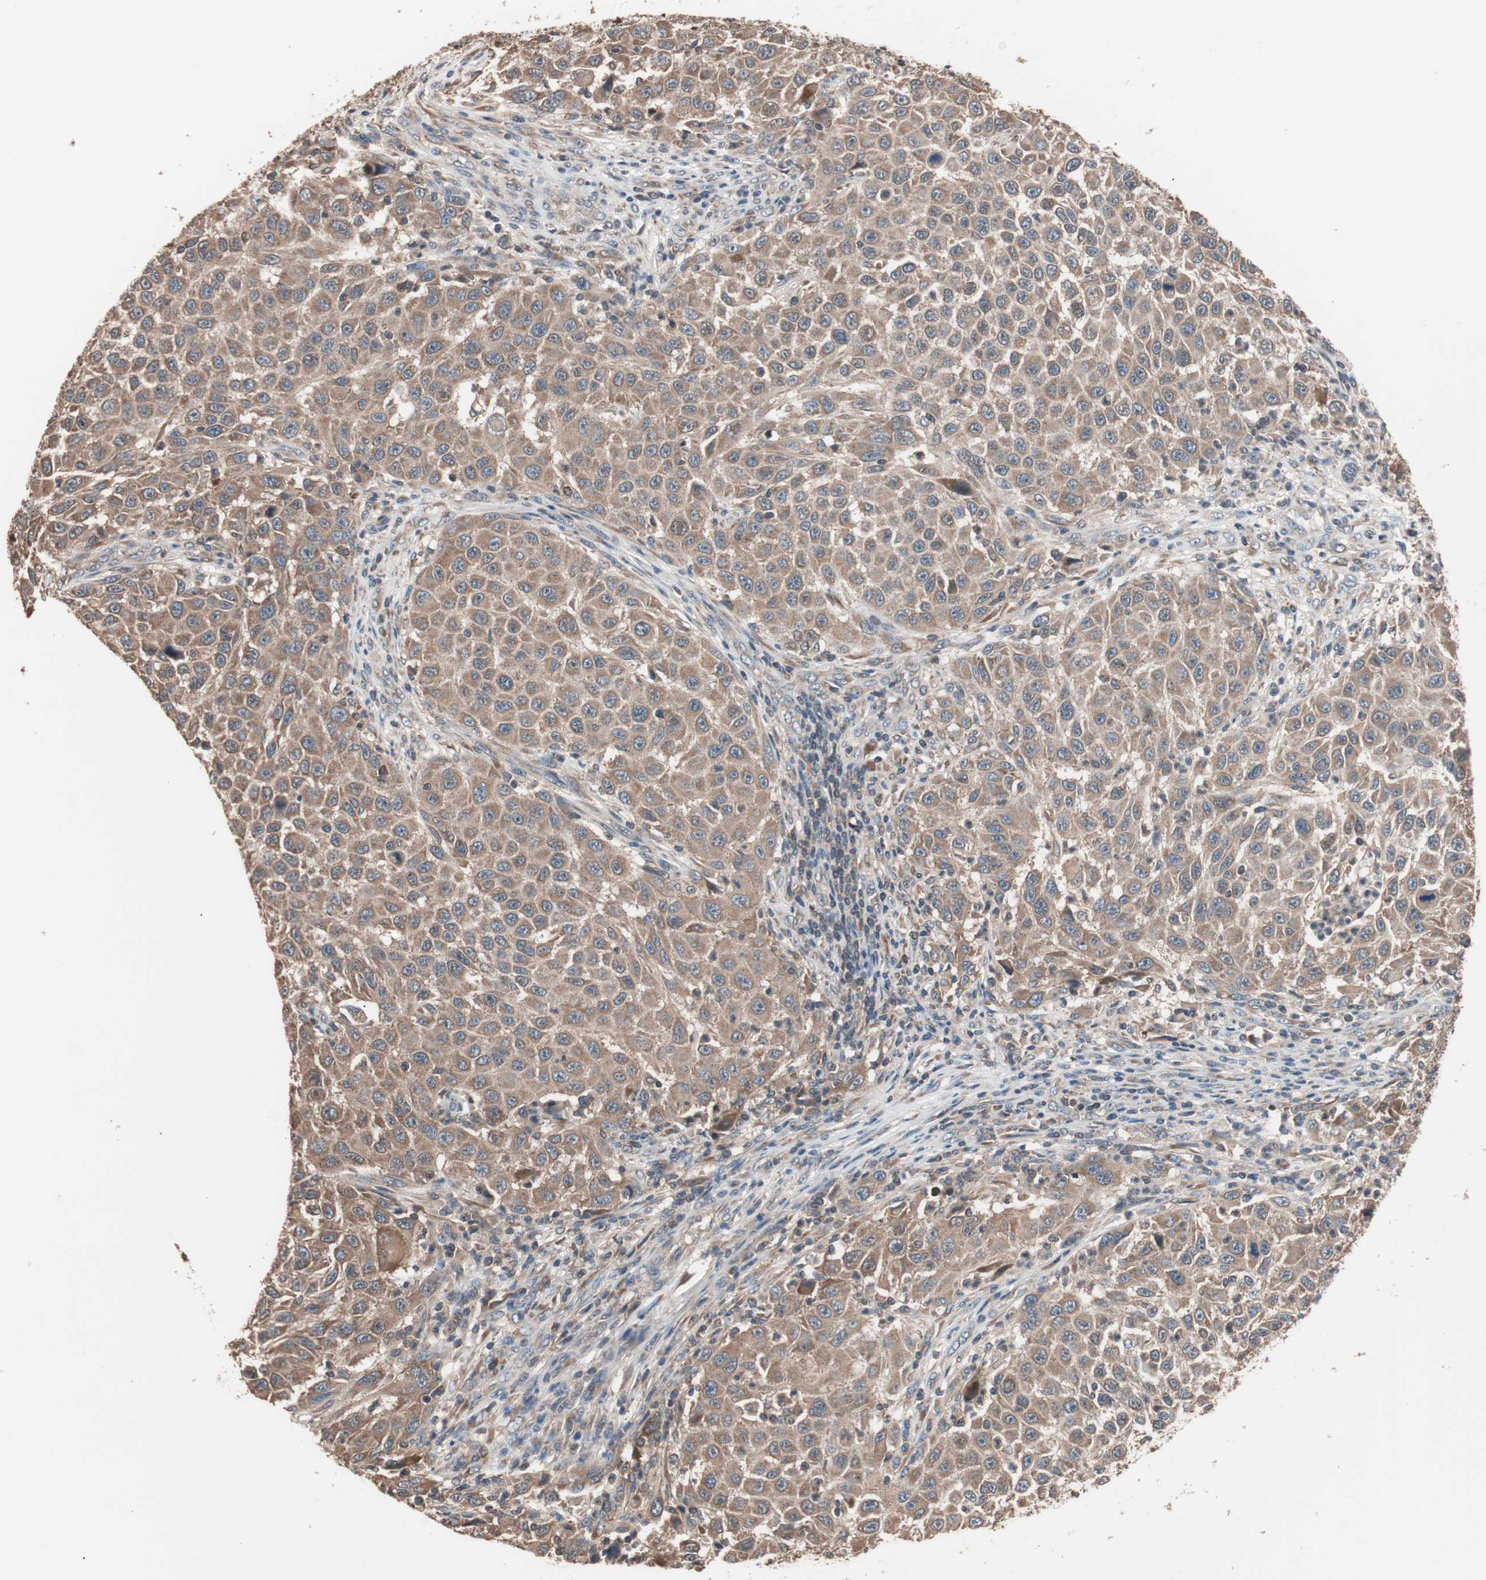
{"staining": {"intensity": "moderate", "quantity": ">75%", "location": "cytoplasmic/membranous"}, "tissue": "melanoma", "cell_type": "Tumor cells", "image_type": "cancer", "snomed": [{"axis": "morphology", "description": "Malignant melanoma, Metastatic site"}, {"axis": "topography", "description": "Lymph node"}], "caption": "Immunohistochemical staining of melanoma displays medium levels of moderate cytoplasmic/membranous expression in about >75% of tumor cells. The staining was performed using DAB (3,3'-diaminobenzidine), with brown indicating positive protein expression. Nuclei are stained blue with hematoxylin.", "gene": "GLYCTK", "patient": {"sex": "male", "age": 61}}